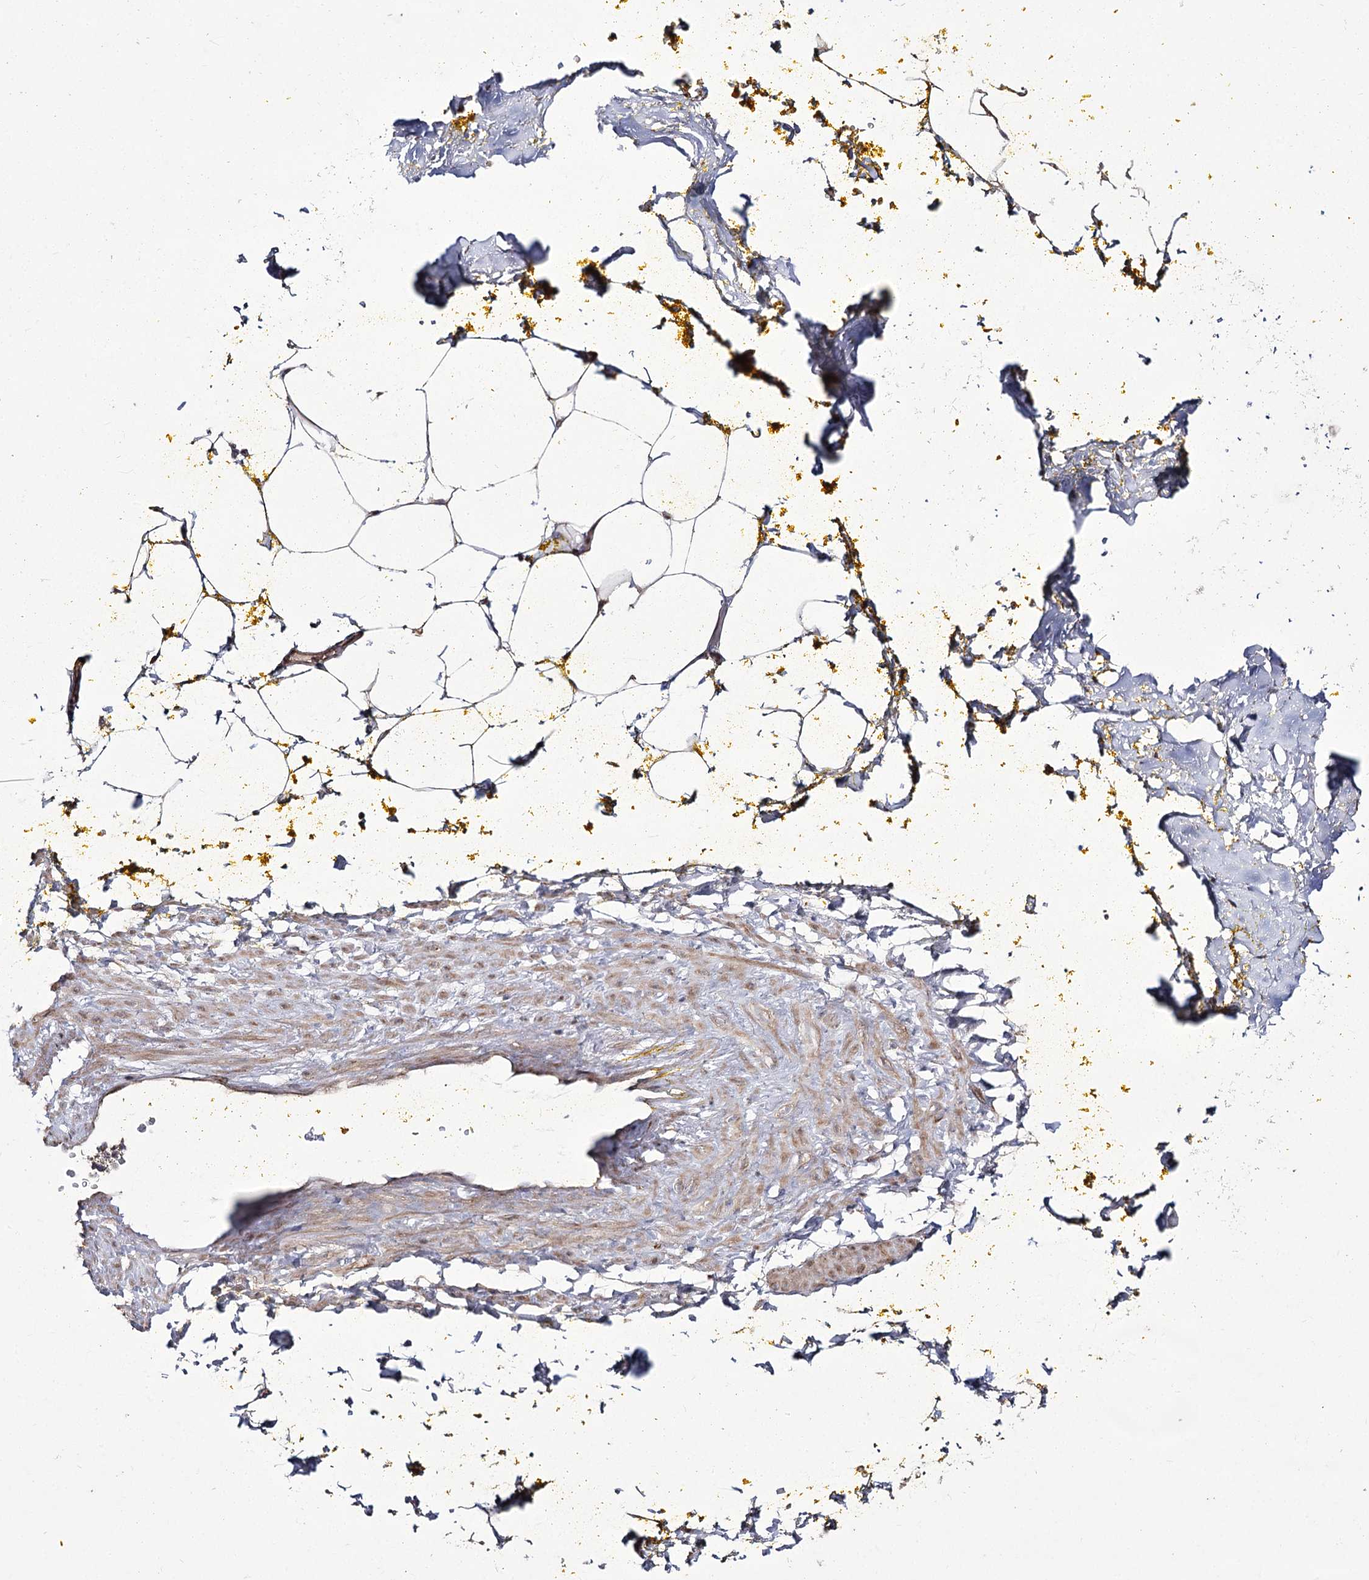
{"staining": {"intensity": "weak", "quantity": "25%-75%", "location": "cytoplasmic/membranous"}, "tissue": "adipose tissue", "cell_type": "Adipocytes", "image_type": "normal", "snomed": [{"axis": "morphology", "description": "Normal tissue, NOS"}, {"axis": "morphology", "description": "Adenocarcinoma, Low grade"}, {"axis": "topography", "description": "Prostate"}, {"axis": "topography", "description": "Peripheral nerve tissue"}], "caption": "Immunohistochemistry (IHC) (DAB) staining of unremarkable adipose tissue reveals weak cytoplasmic/membranous protein staining in approximately 25%-75% of adipocytes.", "gene": "NADK2", "patient": {"sex": "male", "age": 63}}